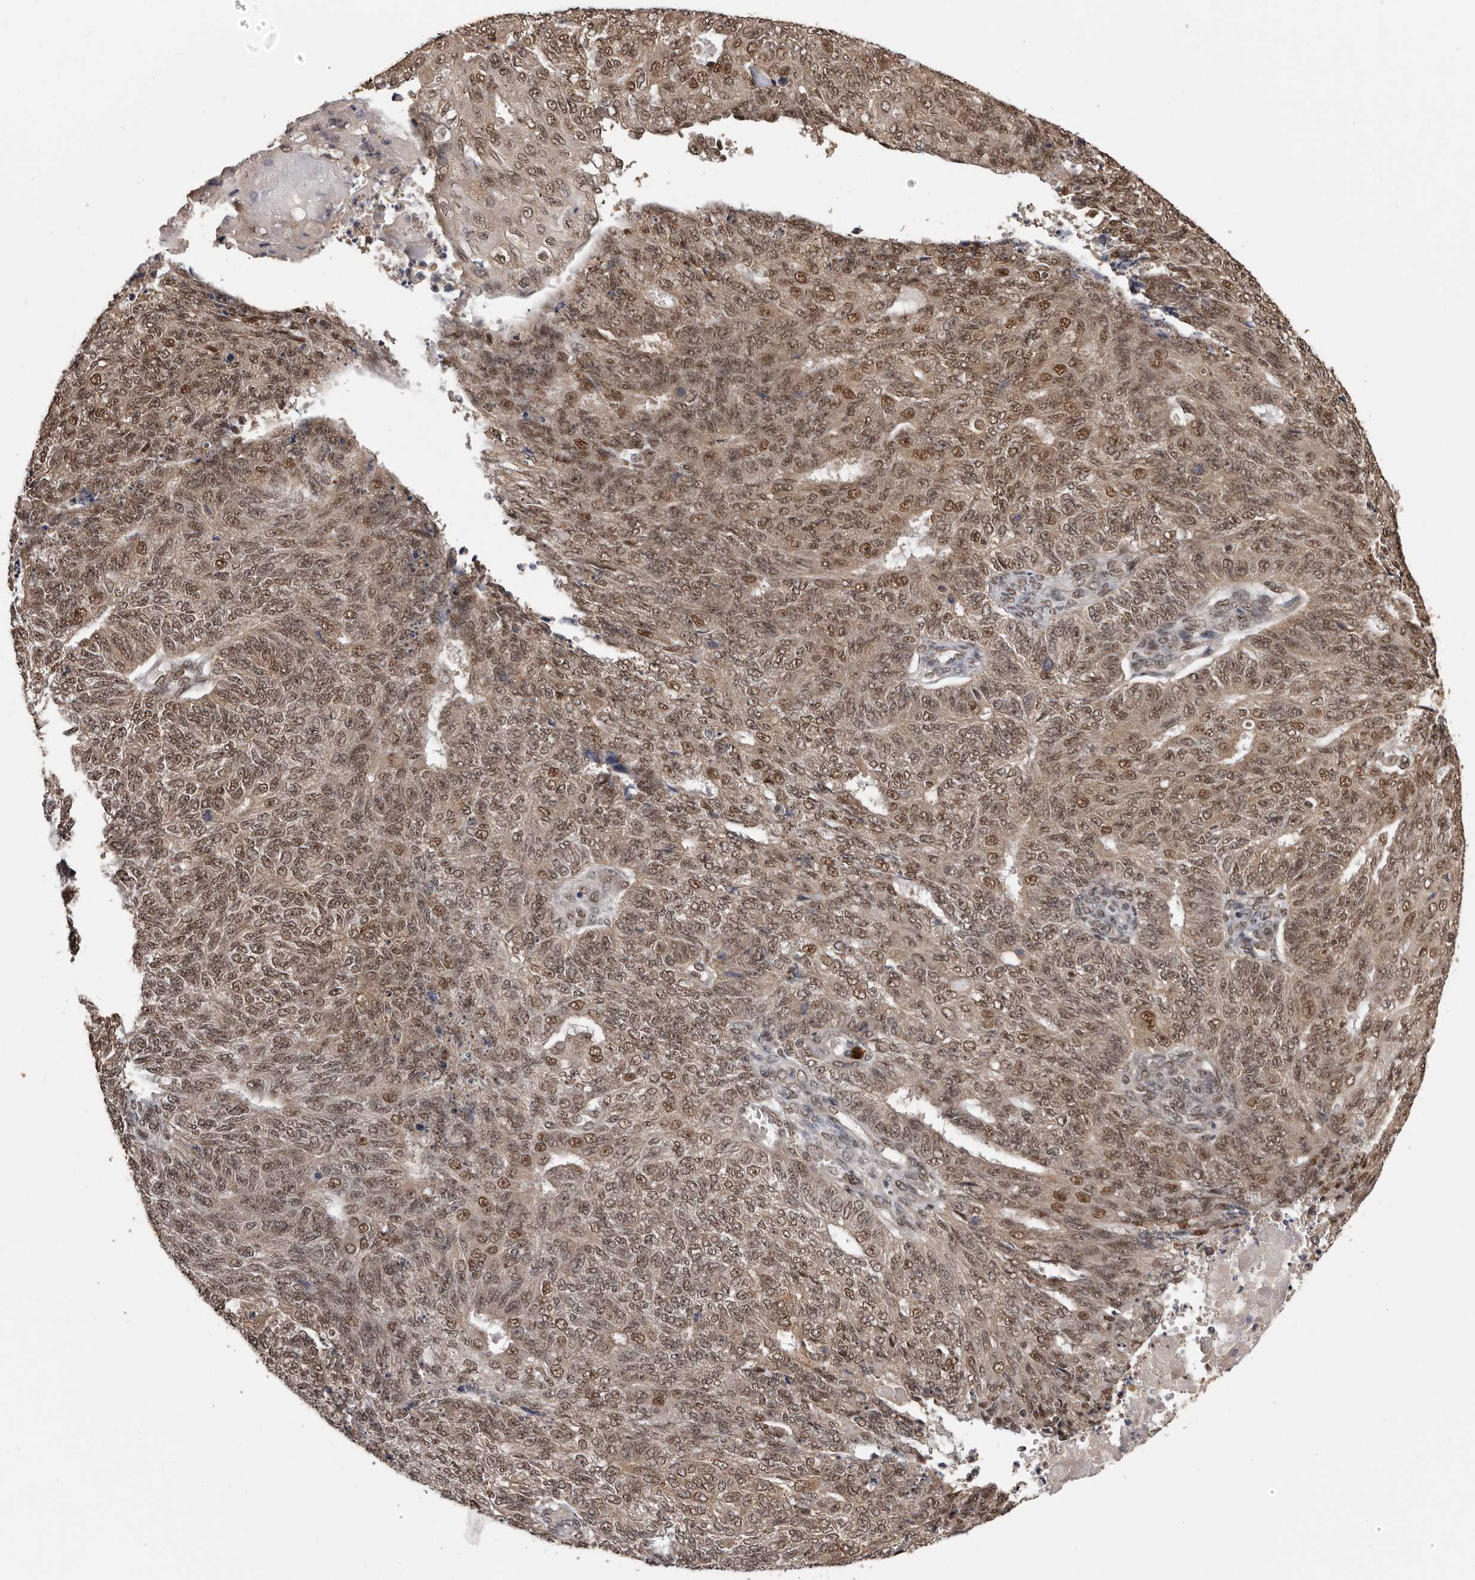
{"staining": {"intensity": "moderate", "quantity": ">75%", "location": "cytoplasmic/membranous,nuclear"}, "tissue": "endometrial cancer", "cell_type": "Tumor cells", "image_type": "cancer", "snomed": [{"axis": "morphology", "description": "Adenocarcinoma, NOS"}, {"axis": "topography", "description": "Endometrium"}], "caption": "IHC photomicrograph of neoplastic tissue: endometrial cancer stained using immunohistochemistry displays medium levels of moderate protein expression localized specifically in the cytoplasmic/membranous and nuclear of tumor cells, appearing as a cytoplasmic/membranous and nuclear brown color.", "gene": "VPS37A", "patient": {"sex": "female", "age": 32}}